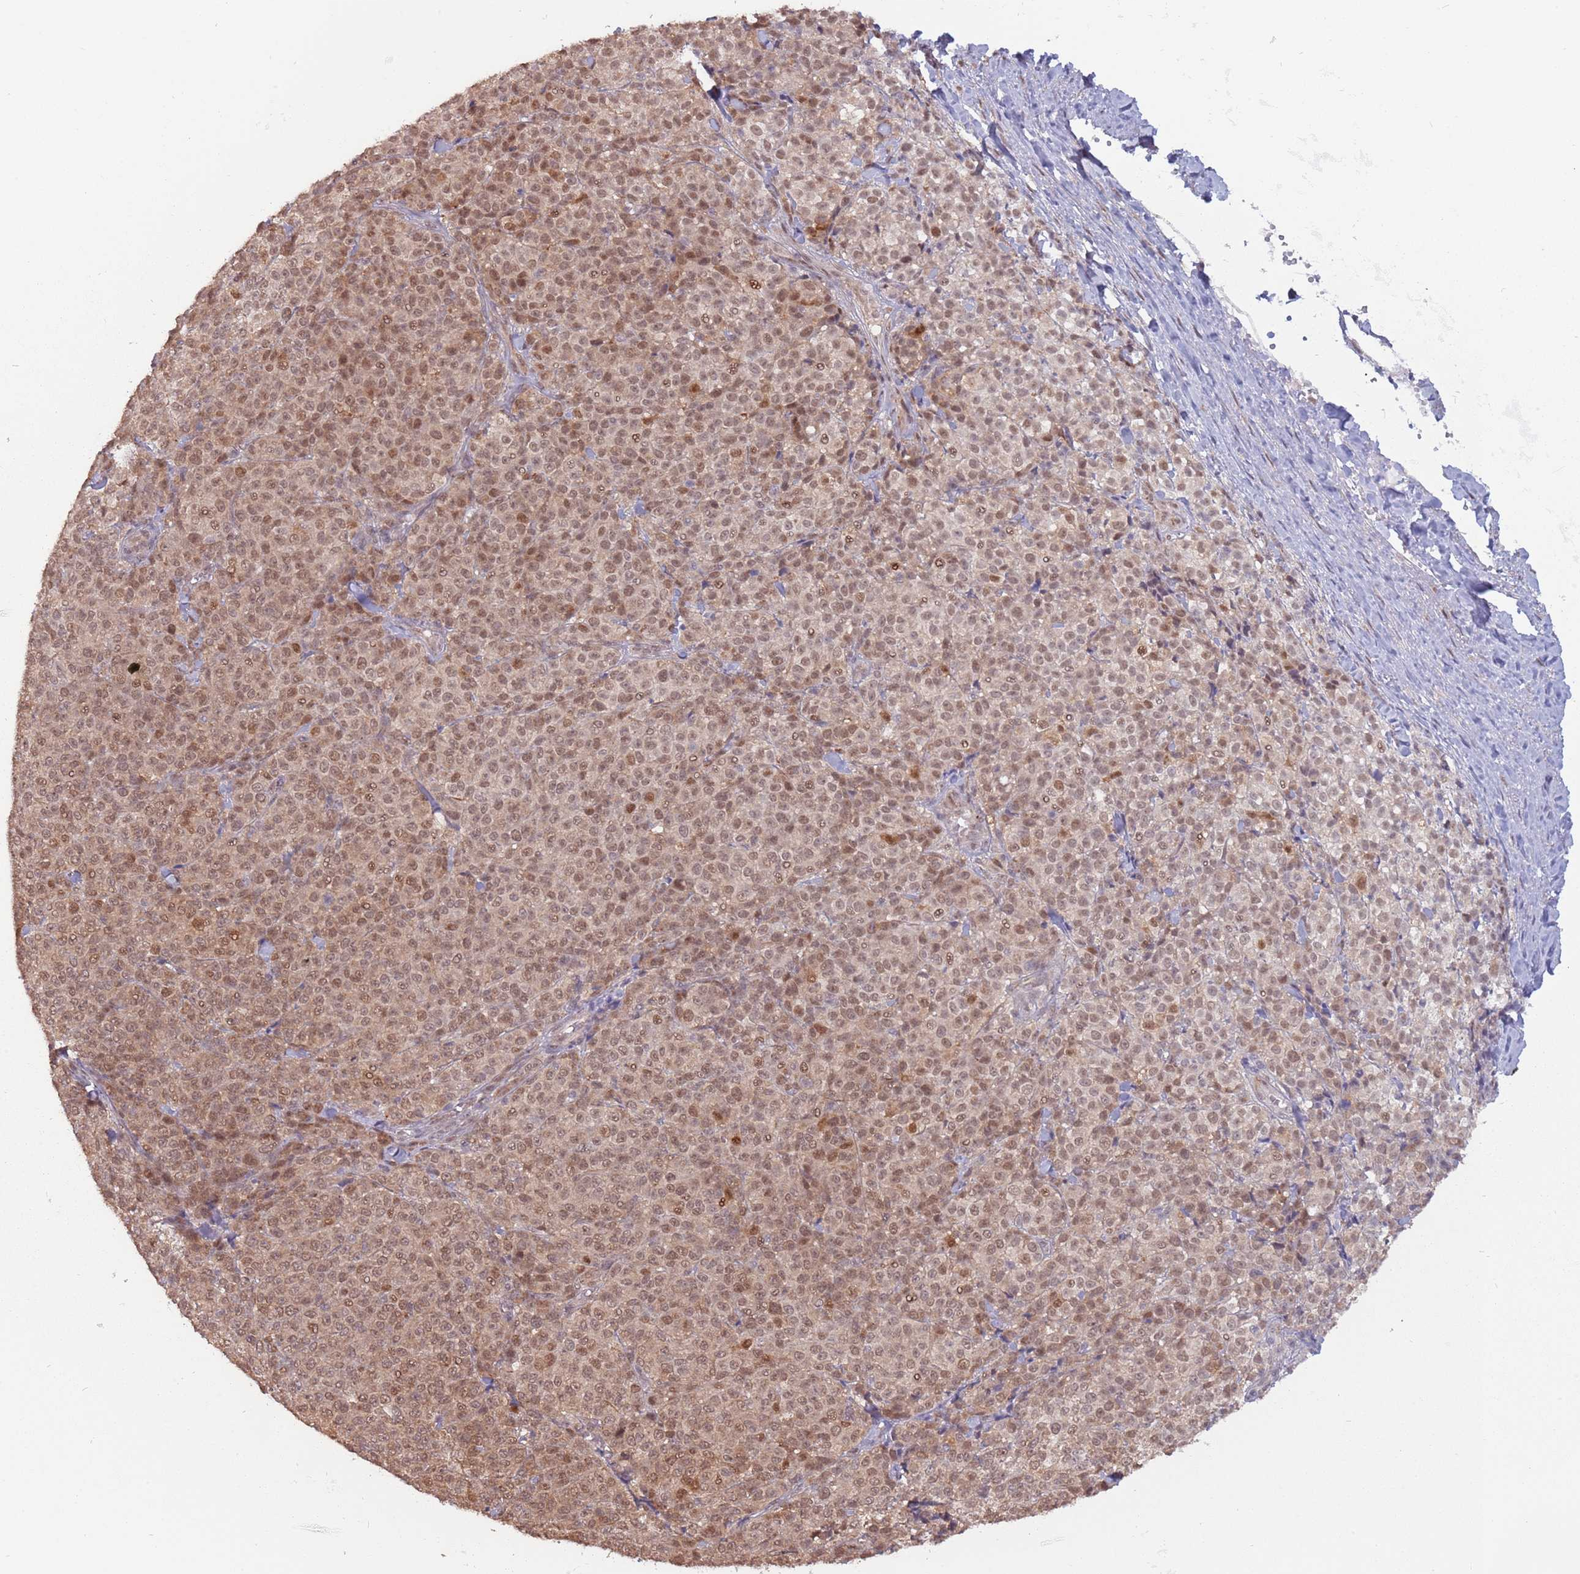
{"staining": {"intensity": "moderate", "quantity": ">75%", "location": "nuclear"}, "tissue": "melanoma", "cell_type": "Tumor cells", "image_type": "cancer", "snomed": [{"axis": "morphology", "description": "Normal tissue, NOS"}, {"axis": "morphology", "description": "Malignant melanoma, NOS"}, {"axis": "topography", "description": "Skin"}], "caption": "Malignant melanoma stained with DAB IHC shows medium levels of moderate nuclear staining in approximately >75% of tumor cells.", "gene": "ZBTB5", "patient": {"sex": "female", "age": 34}}